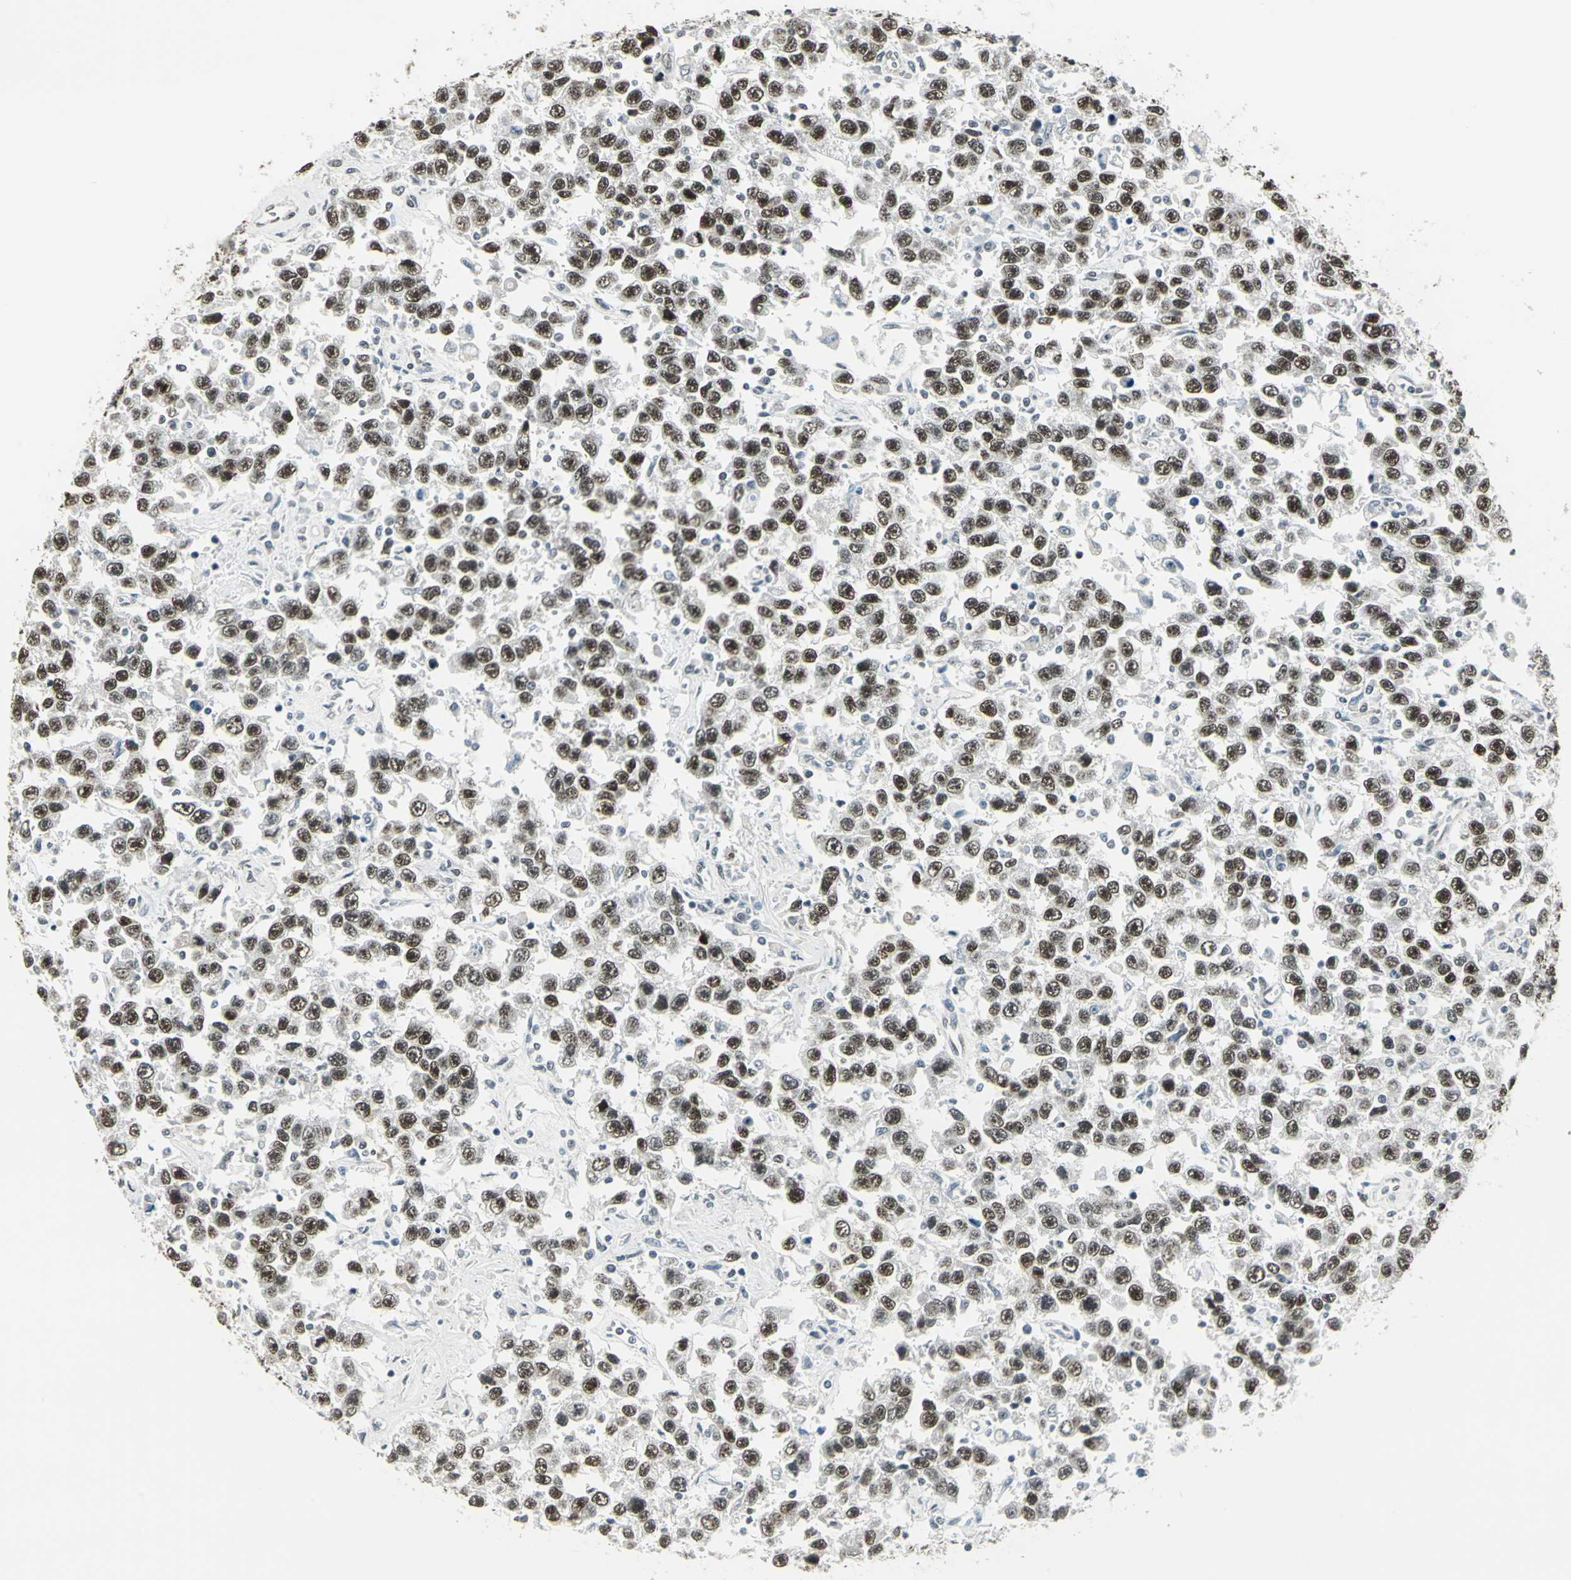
{"staining": {"intensity": "strong", "quantity": ">75%", "location": "nuclear"}, "tissue": "testis cancer", "cell_type": "Tumor cells", "image_type": "cancer", "snomed": [{"axis": "morphology", "description": "Seminoma, NOS"}, {"axis": "topography", "description": "Testis"}], "caption": "Testis cancer (seminoma) stained with DAB immunohistochemistry (IHC) reveals high levels of strong nuclear positivity in about >75% of tumor cells. (DAB (3,3'-diaminobenzidine) IHC, brown staining for protein, blue staining for nuclei).", "gene": "ADNP", "patient": {"sex": "male", "age": 41}}